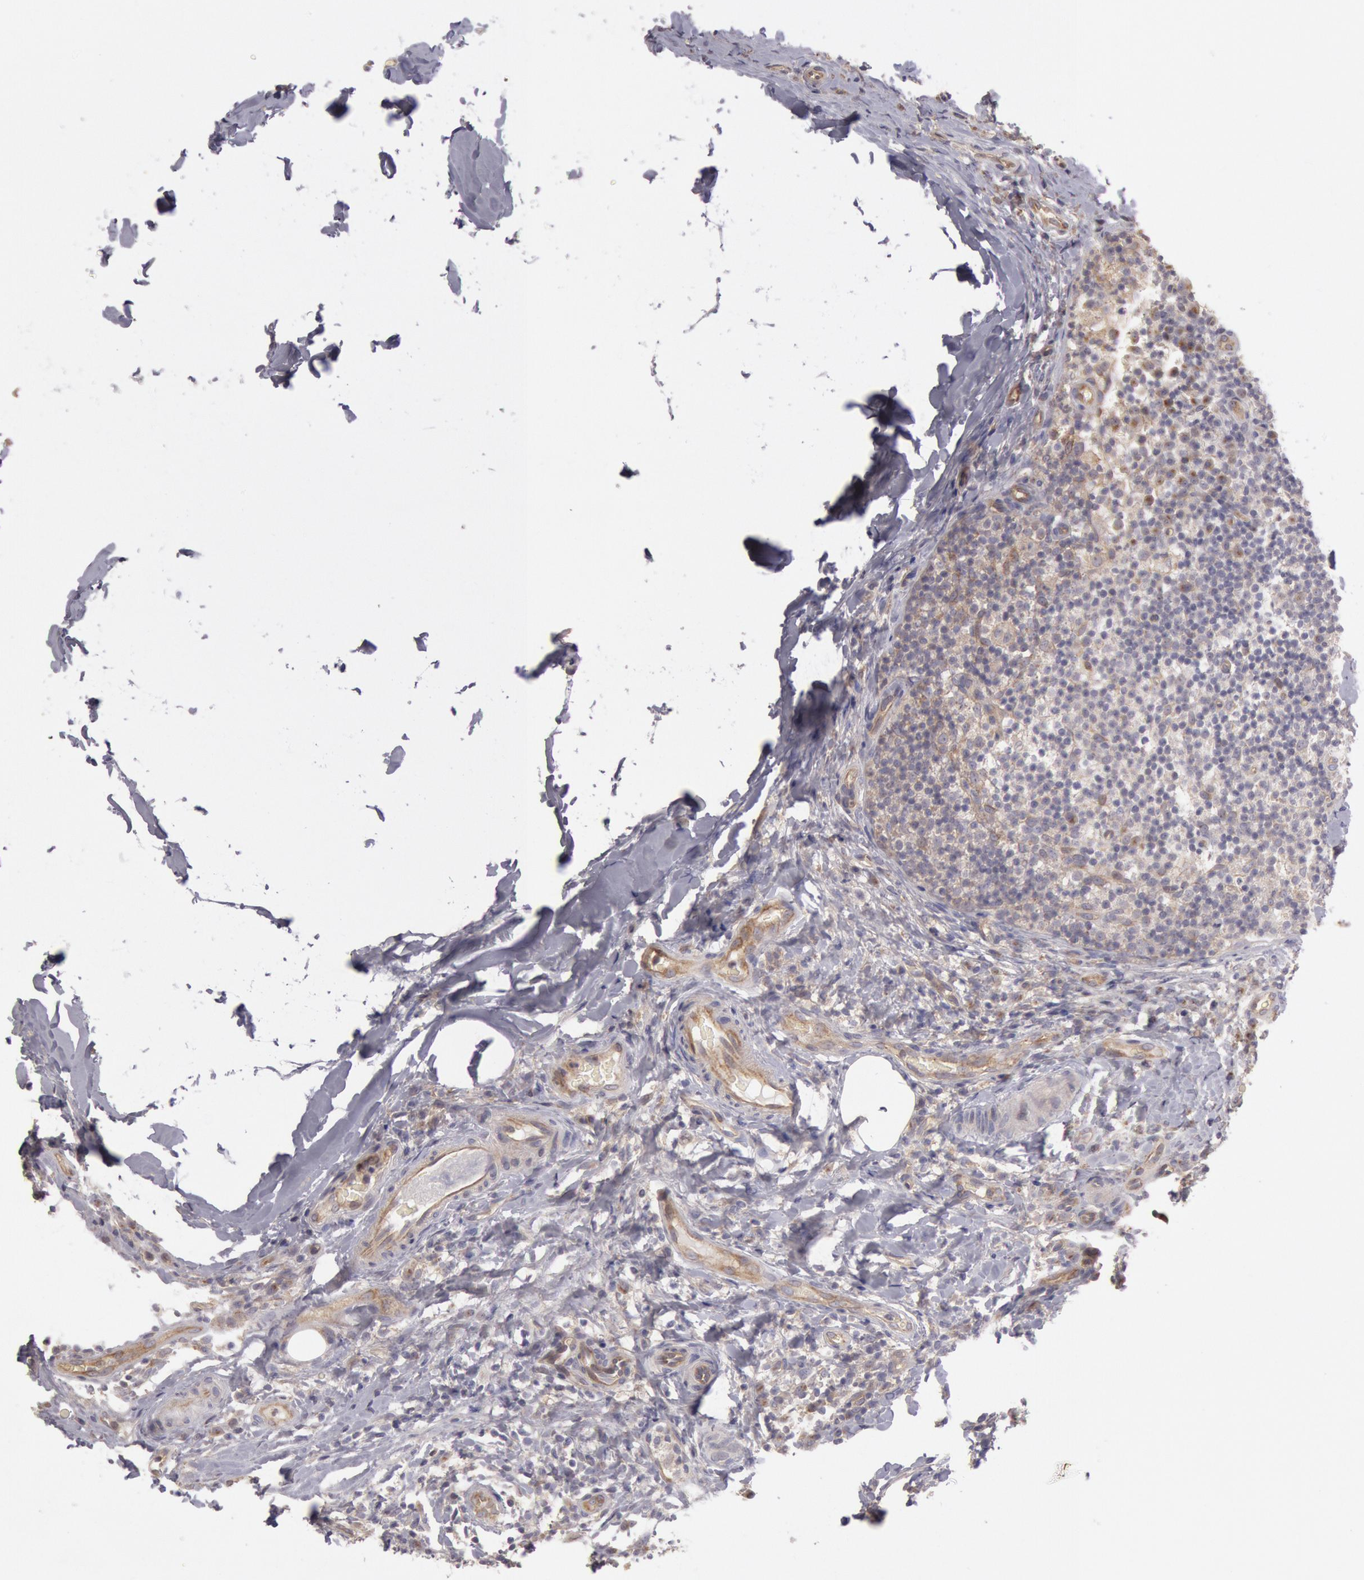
{"staining": {"intensity": "negative", "quantity": "none", "location": "none"}, "tissue": "lymph node", "cell_type": "Germinal center cells", "image_type": "normal", "snomed": [{"axis": "morphology", "description": "Normal tissue, NOS"}, {"axis": "morphology", "description": "Inflammation, NOS"}, {"axis": "topography", "description": "Lymph node"}], "caption": "The image reveals no significant expression in germinal center cells of lymph node. (DAB (3,3'-diaminobenzidine) immunohistochemistry (IHC), high magnification).", "gene": "AMOTL1", "patient": {"sex": "male", "age": 46}}